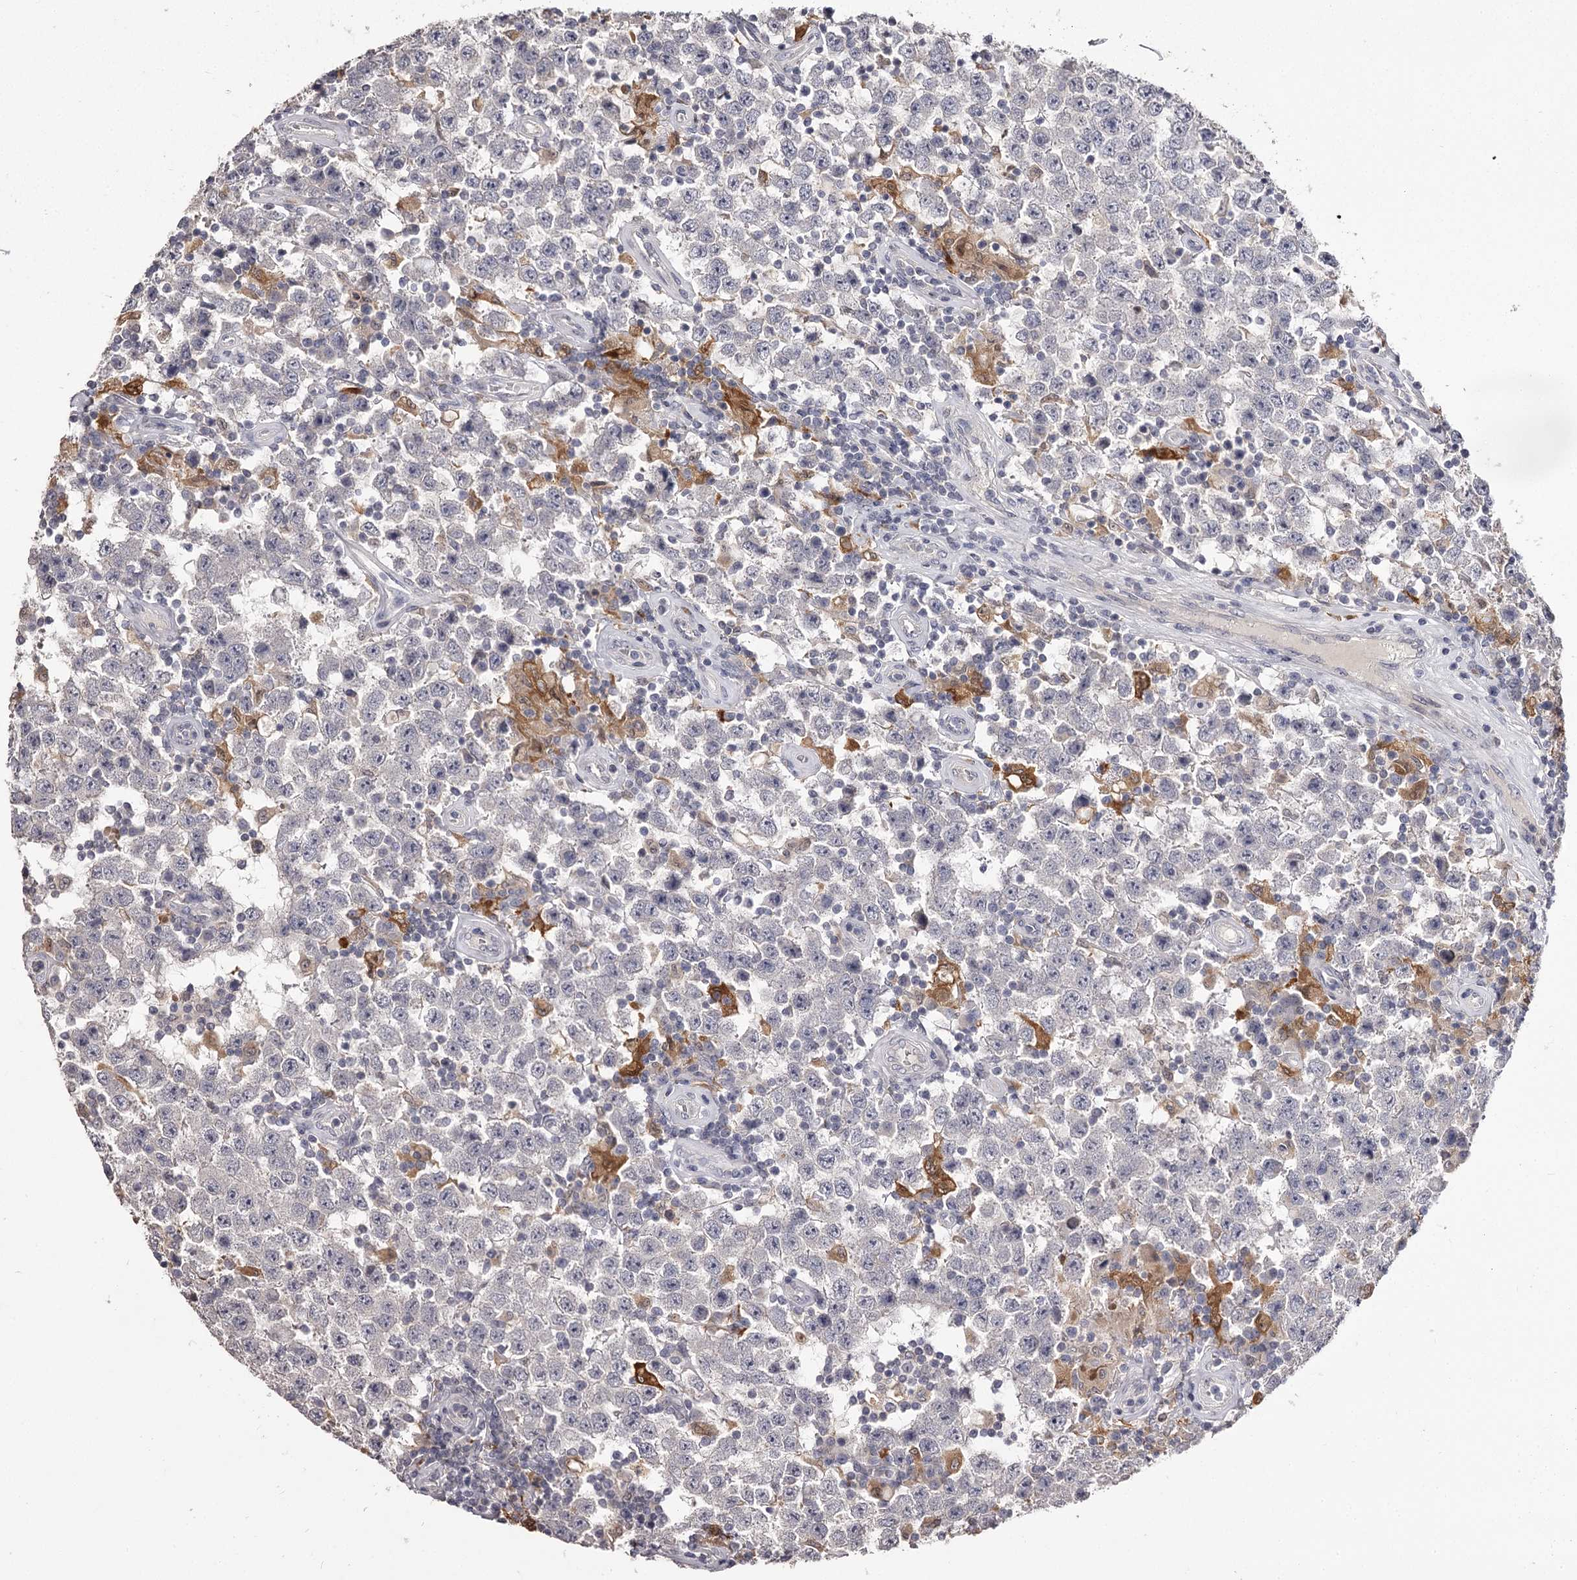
{"staining": {"intensity": "negative", "quantity": "none", "location": "none"}, "tissue": "testis cancer", "cell_type": "Tumor cells", "image_type": "cancer", "snomed": [{"axis": "morphology", "description": "Normal tissue, NOS"}, {"axis": "morphology", "description": "Urothelial carcinoma, High grade"}, {"axis": "morphology", "description": "Seminoma, NOS"}, {"axis": "morphology", "description": "Carcinoma, Embryonal, NOS"}, {"axis": "topography", "description": "Urinary bladder"}, {"axis": "topography", "description": "Testis"}], "caption": "Immunohistochemistry of human testis cancer (embryonal carcinoma) demonstrates no expression in tumor cells. (DAB (3,3'-diaminobenzidine) immunohistochemistry (IHC) visualized using brightfield microscopy, high magnification).", "gene": "SLC32A1", "patient": {"sex": "male", "age": 41}}